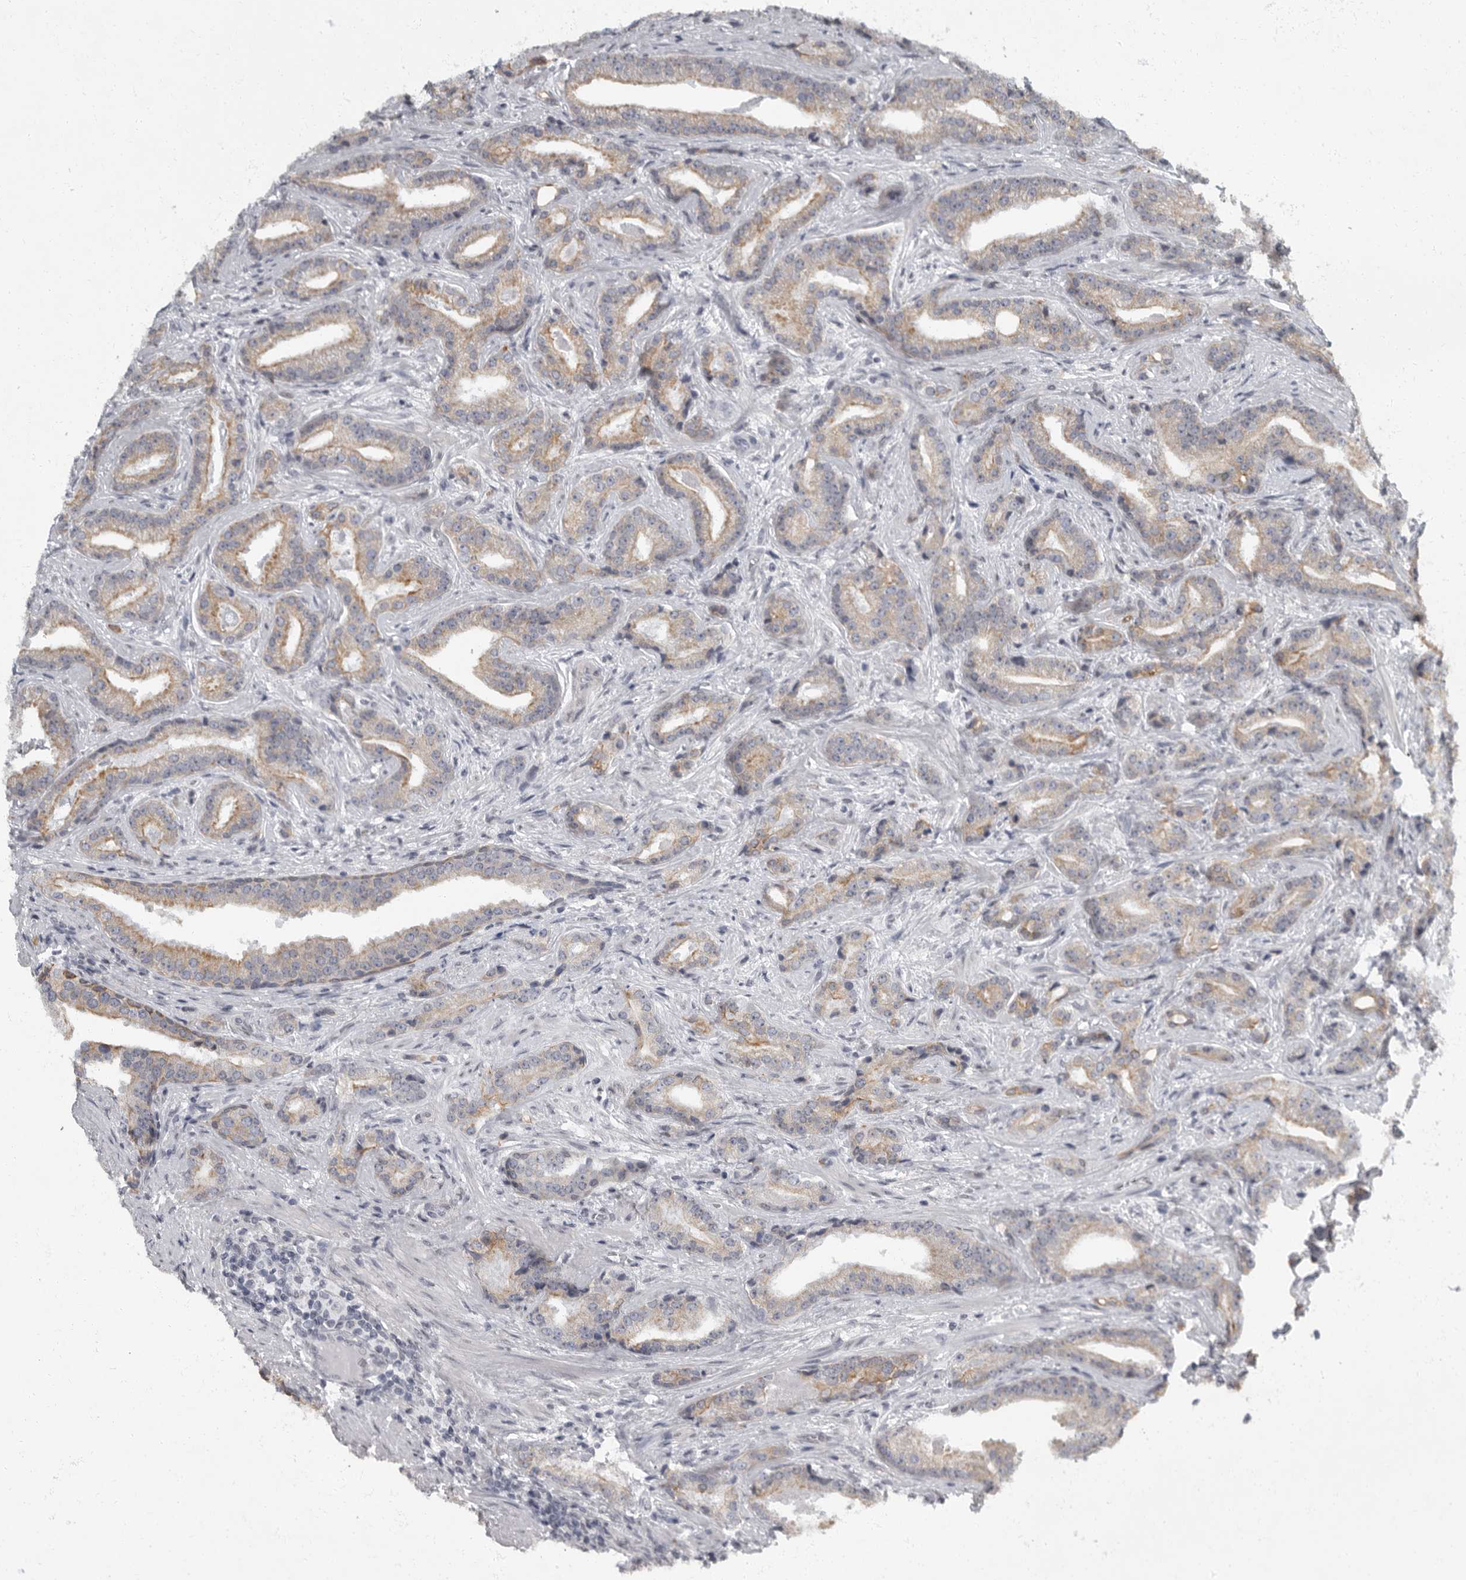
{"staining": {"intensity": "weak", "quantity": ">75%", "location": "cytoplasmic/membranous"}, "tissue": "prostate cancer", "cell_type": "Tumor cells", "image_type": "cancer", "snomed": [{"axis": "morphology", "description": "Adenocarcinoma, Low grade"}, {"axis": "topography", "description": "Prostate"}], "caption": "Immunohistochemical staining of prostate cancer (low-grade adenocarcinoma) shows low levels of weak cytoplasmic/membranous protein expression in about >75% of tumor cells.", "gene": "EVI5", "patient": {"sex": "male", "age": 67}}